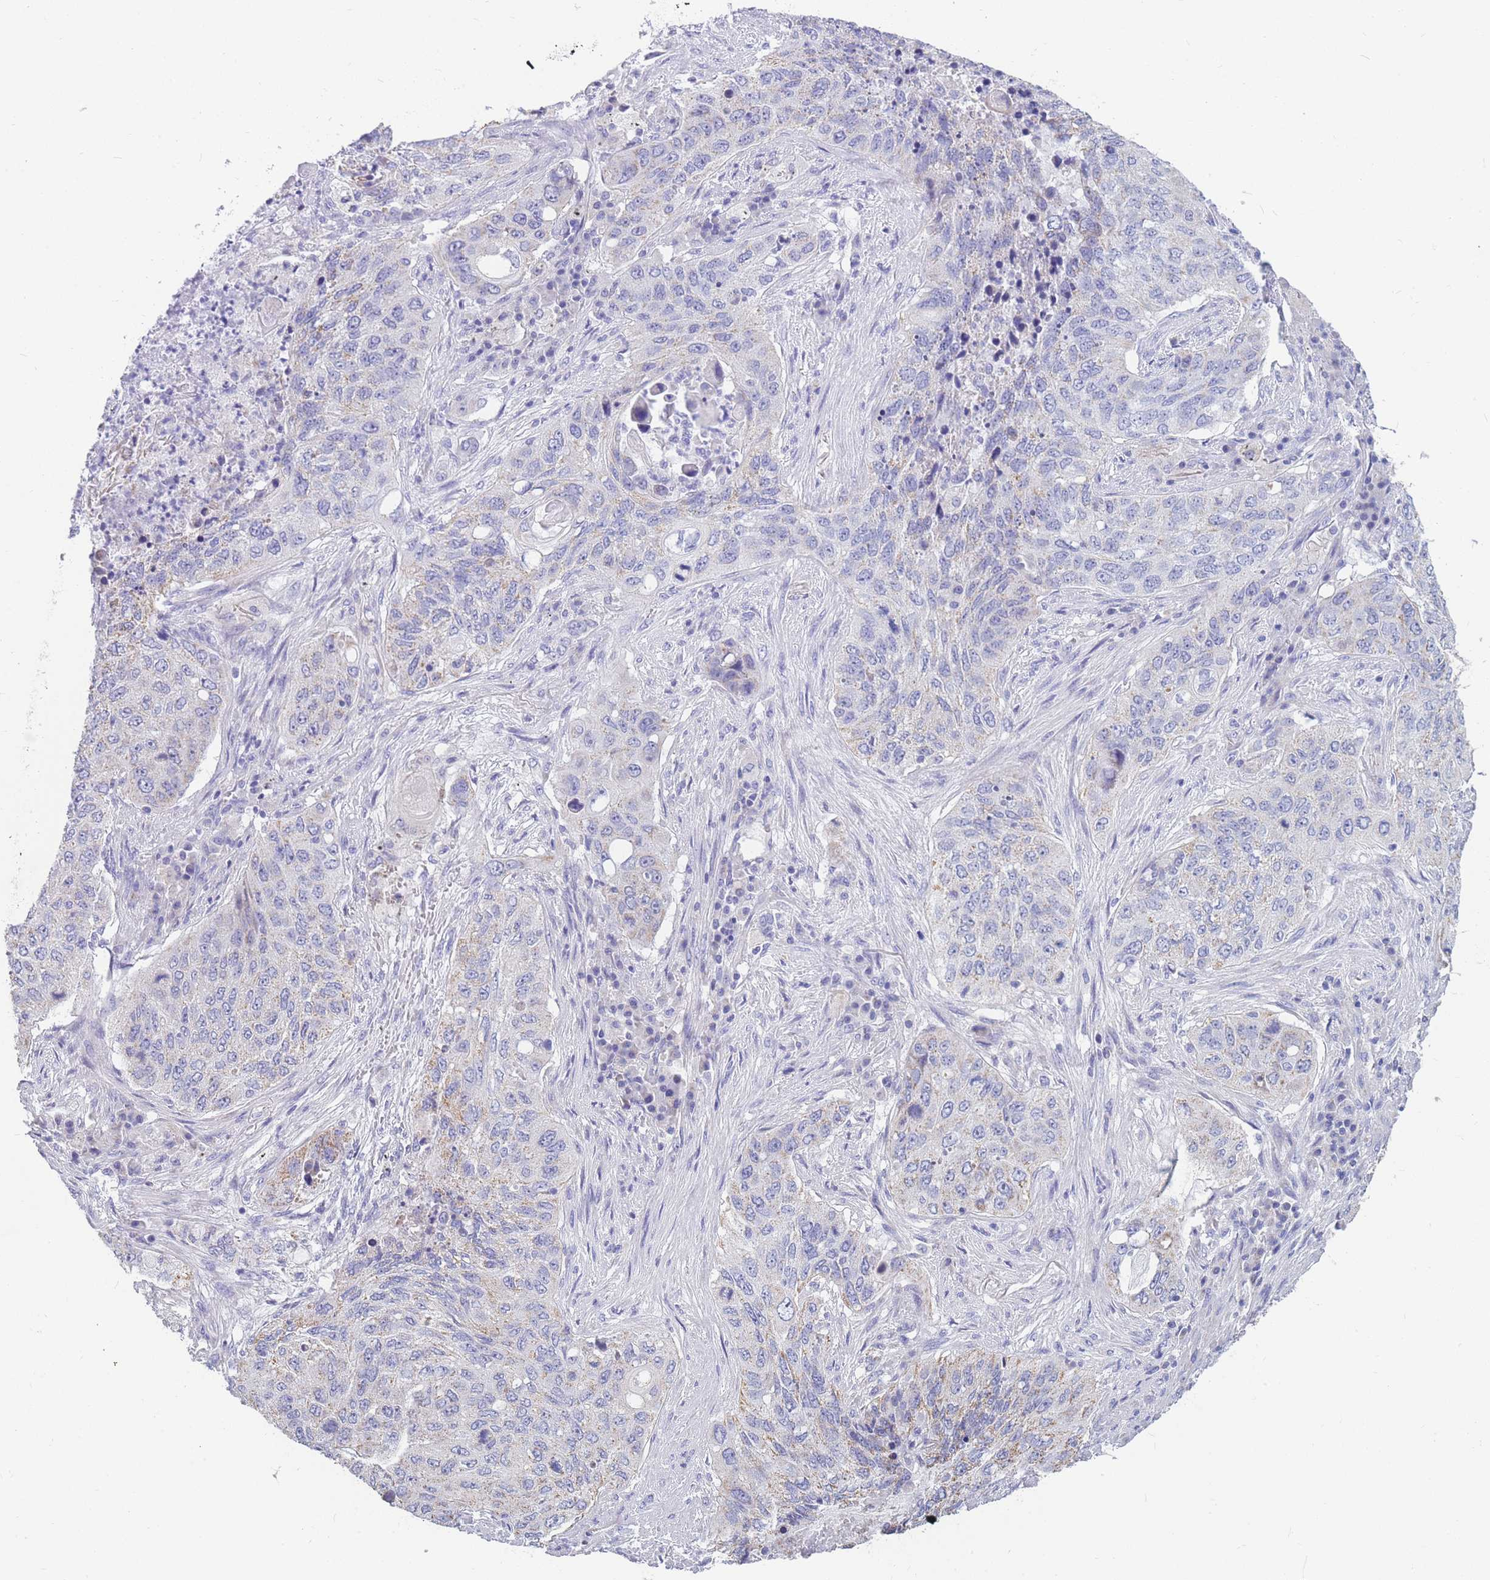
{"staining": {"intensity": "weak", "quantity": "<25%", "location": "cytoplasmic/membranous"}, "tissue": "lung cancer", "cell_type": "Tumor cells", "image_type": "cancer", "snomed": [{"axis": "morphology", "description": "Squamous cell carcinoma, NOS"}, {"axis": "topography", "description": "Lung"}], "caption": "Image shows no protein expression in tumor cells of lung cancer (squamous cell carcinoma) tissue. (Stains: DAB (3,3'-diaminobenzidine) IHC with hematoxylin counter stain, Microscopy: brightfield microscopy at high magnification).", "gene": "DHRS11", "patient": {"sex": "female", "age": 63}}